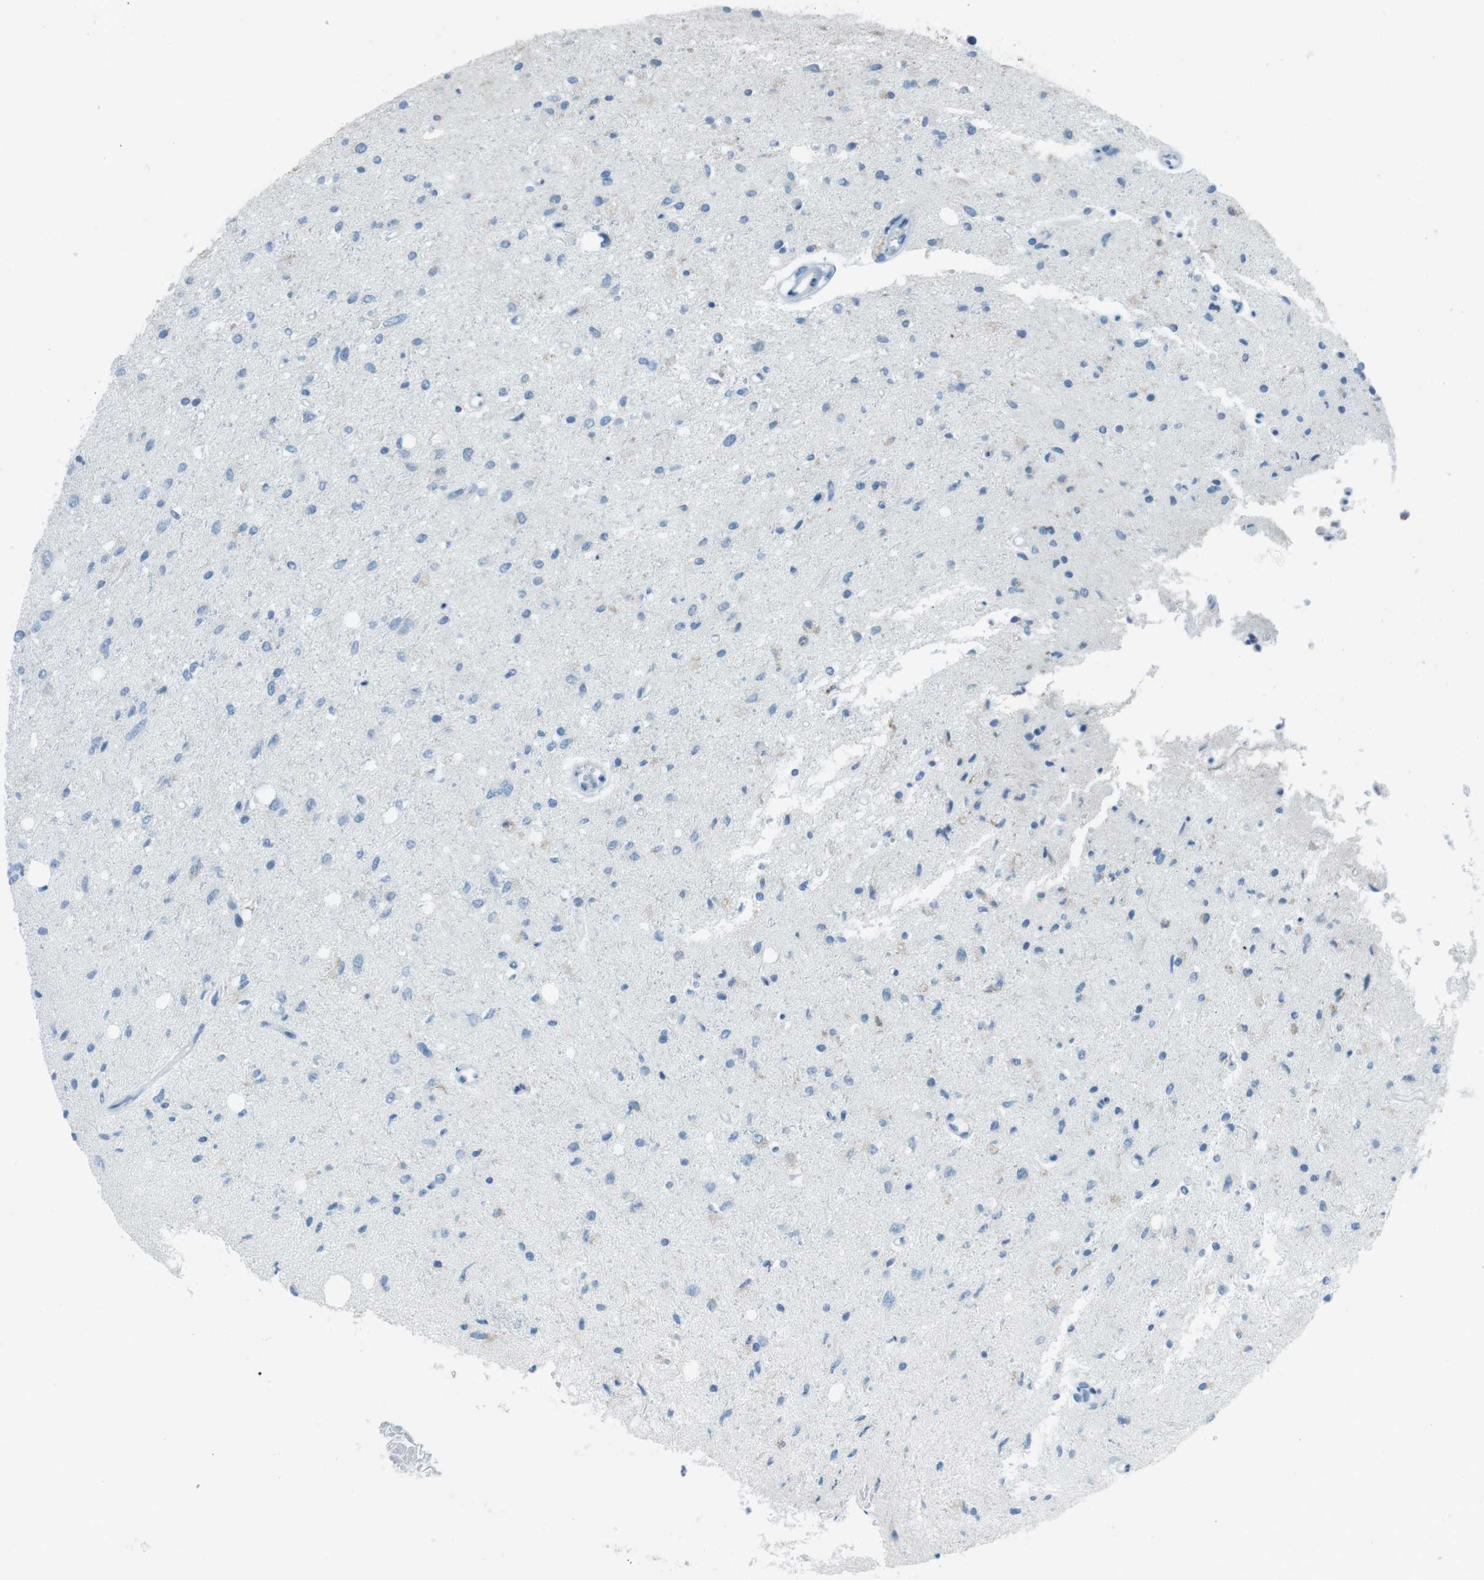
{"staining": {"intensity": "weak", "quantity": "<25%", "location": "cytoplasmic/membranous"}, "tissue": "glioma", "cell_type": "Tumor cells", "image_type": "cancer", "snomed": [{"axis": "morphology", "description": "Glioma, malignant, Low grade"}, {"axis": "topography", "description": "Brain"}], "caption": "DAB (3,3'-diaminobenzidine) immunohistochemical staining of glioma reveals no significant staining in tumor cells.", "gene": "DNAJA3", "patient": {"sex": "male", "age": 77}}